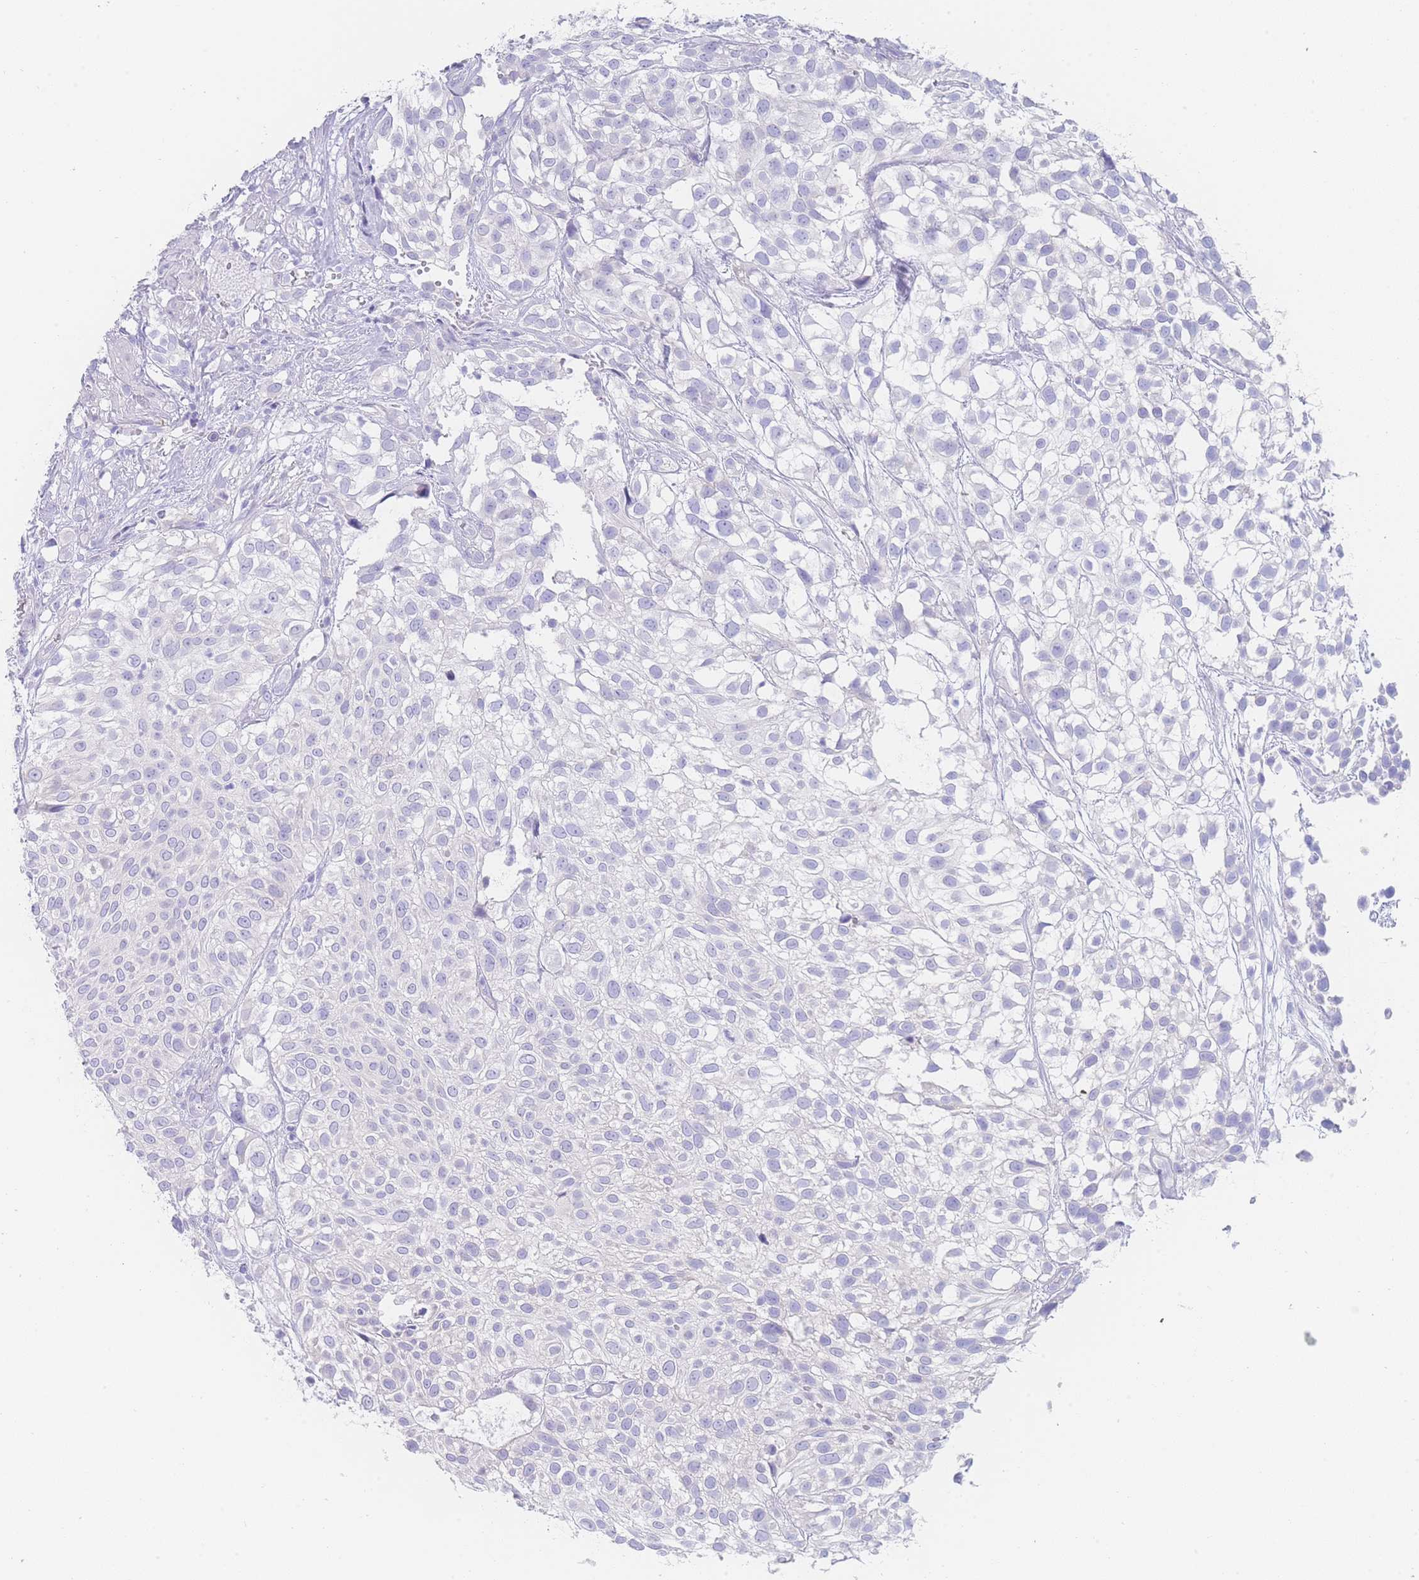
{"staining": {"intensity": "negative", "quantity": "none", "location": "none"}, "tissue": "urothelial cancer", "cell_type": "Tumor cells", "image_type": "cancer", "snomed": [{"axis": "morphology", "description": "Urothelial carcinoma, High grade"}, {"axis": "topography", "description": "Urinary bladder"}], "caption": "Immunohistochemistry (IHC) of urothelial cancer reveals no expression in tumor cells.", "gene": "LZTFL1", "patient": {"sex": "male", "age": 56}}